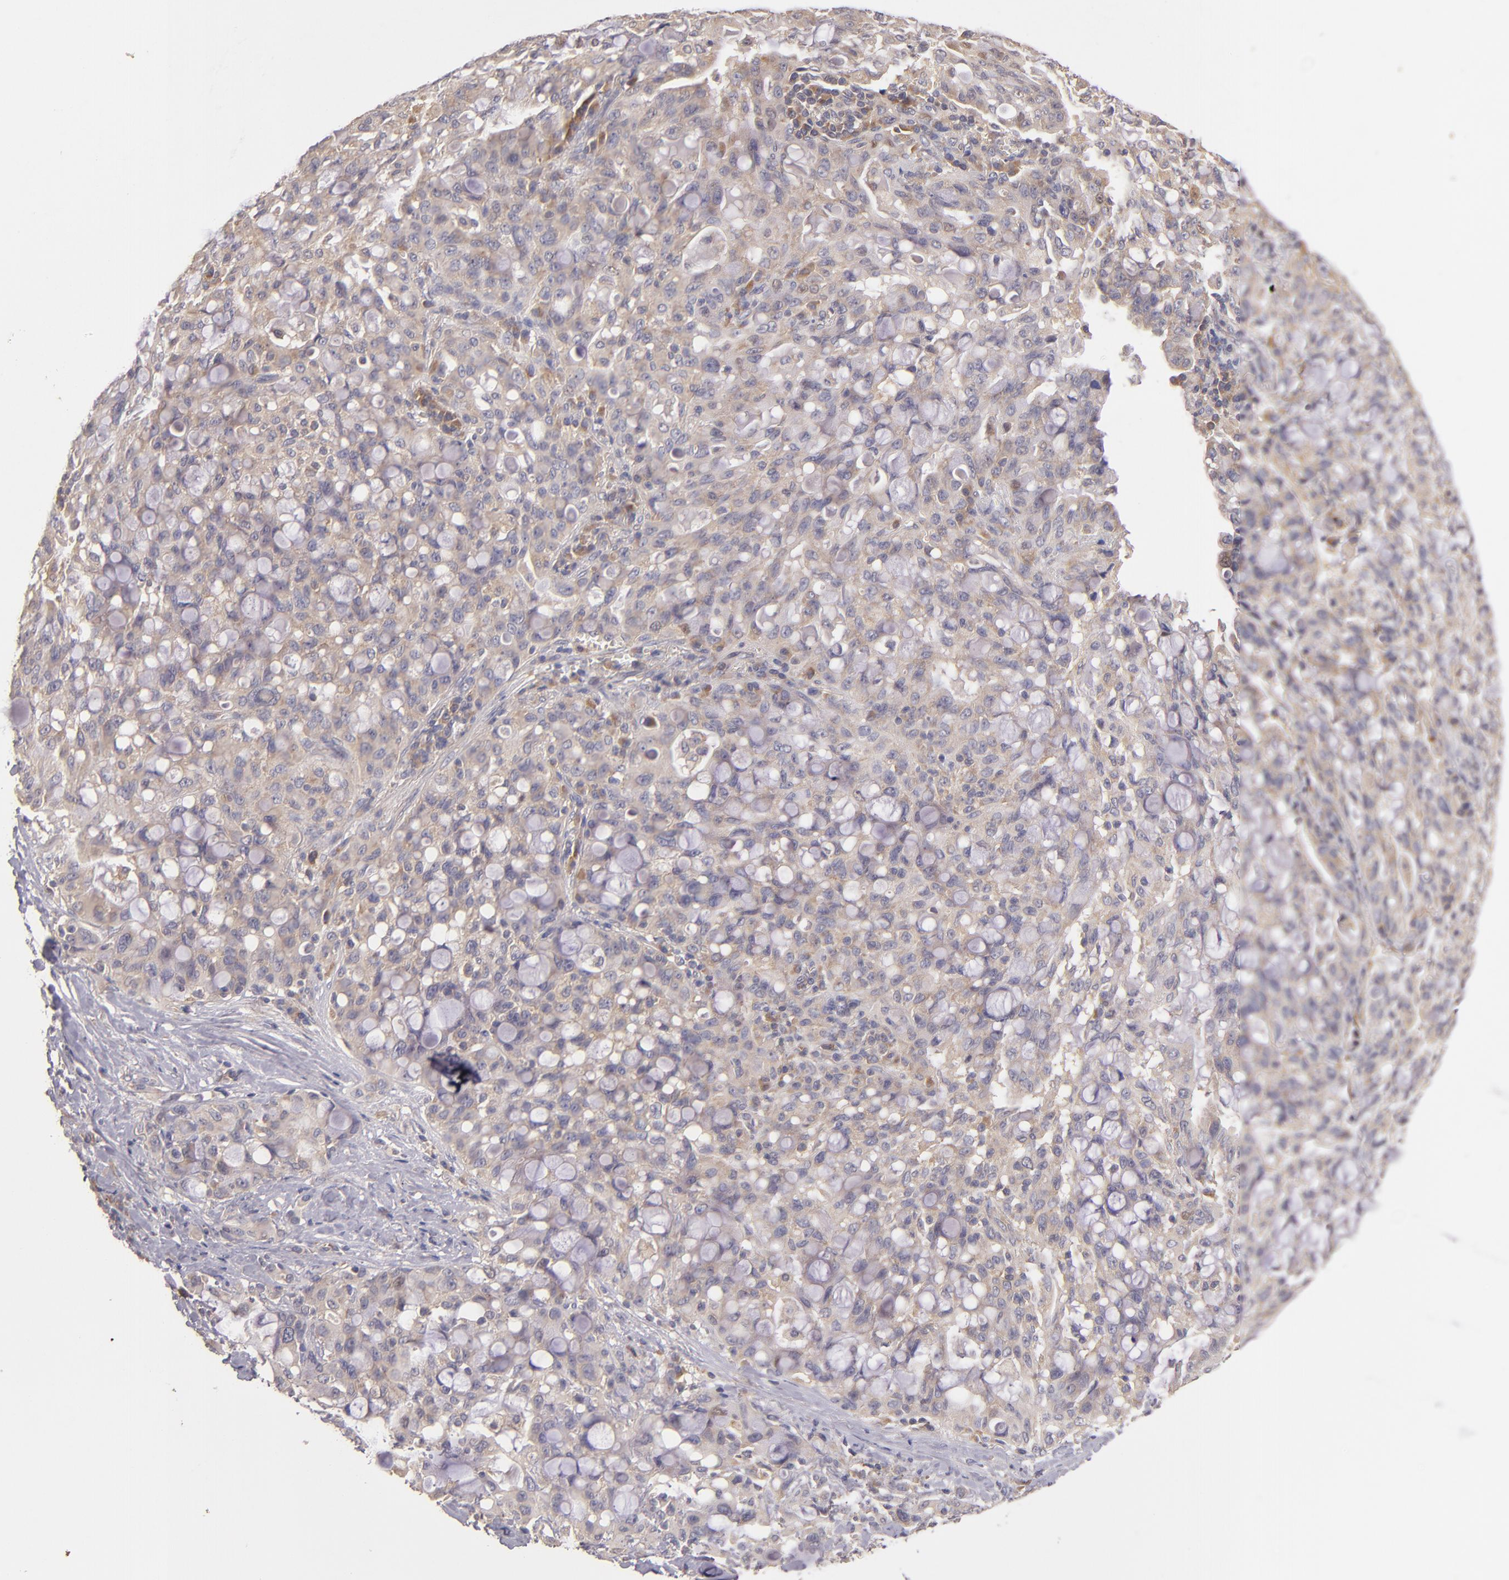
{"staining": {"intensity": "weak", "quantity": "25%-75%", "location": "cytoplasmic/membranous"}, "tissue": "lung cancer", "cell_type": "Tumor cells", "image_type": "cancer", "snomed": [{"axis": "morphology", "description": "Adenocarcinoma, NOS"}, {"axis": "topography", "description": "Lung"}], "caption": "Human lung cancer stained with a protein marker displays weak staining in tumor cells.", "gene": "UPF3B", "patient": {"sex": "female", "age": 44}}